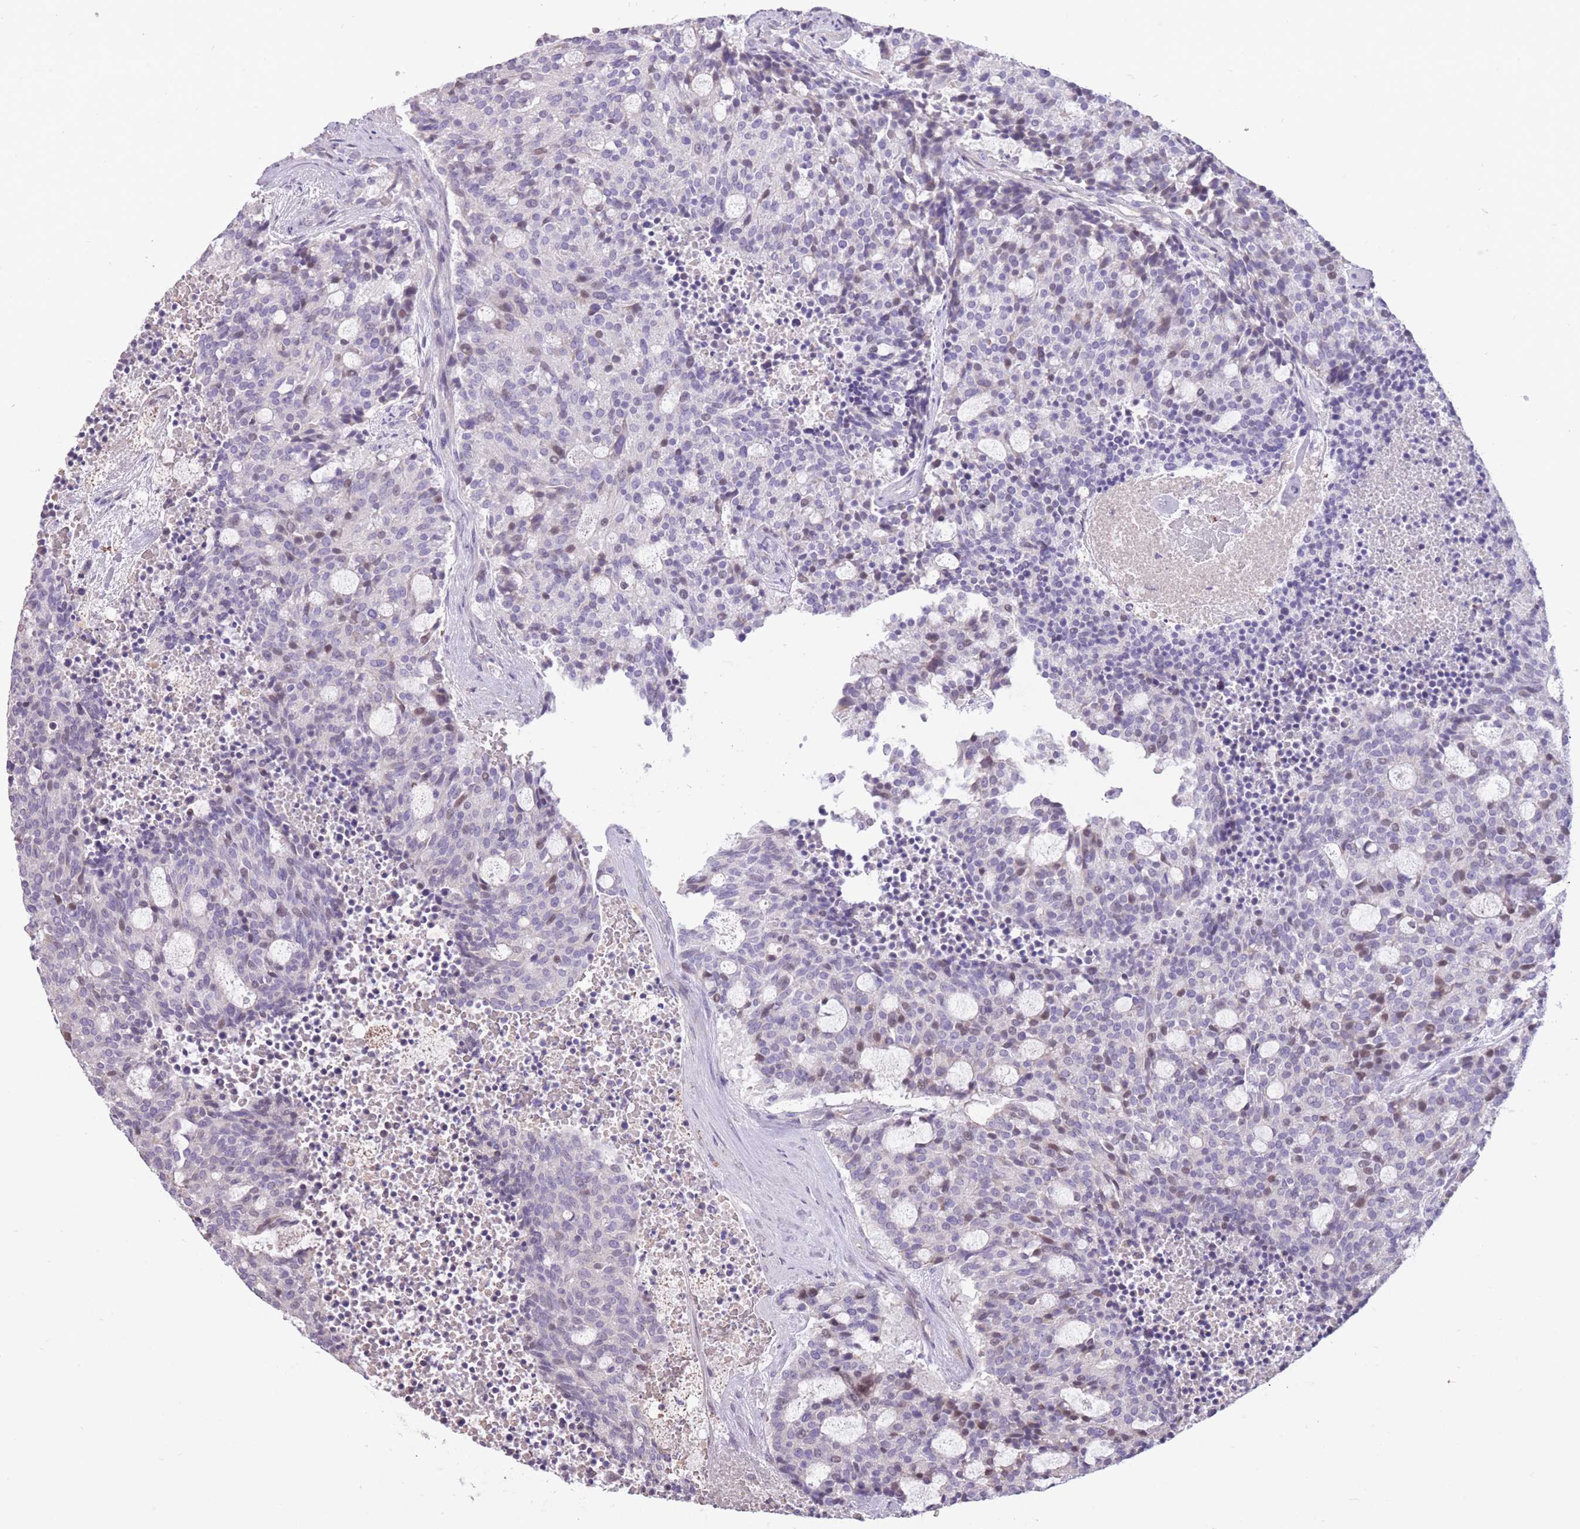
{"staining": {"intensity": "negative", "quantity": "none", "location": "none"}, "tissue": "carcinoid", "cell_type": "Tumor cells", "image_type": "cancer", "snomed": [{"axis": "morphology", "description": "Carcinoid, malignant, NOS"}, {"axis": "topography", "description": "Pancreas"}], "caption": "Immunohistochemical staining of human carcinoid displays no significant staining in tumor cells. (DAB (3,3'-diaminobenzidine) immunohistochemistry (IHC) visualized using brightfield microscopy, high magnification).", "gene": "WDR70", "patient": {"sex": "female", "age": 54}}